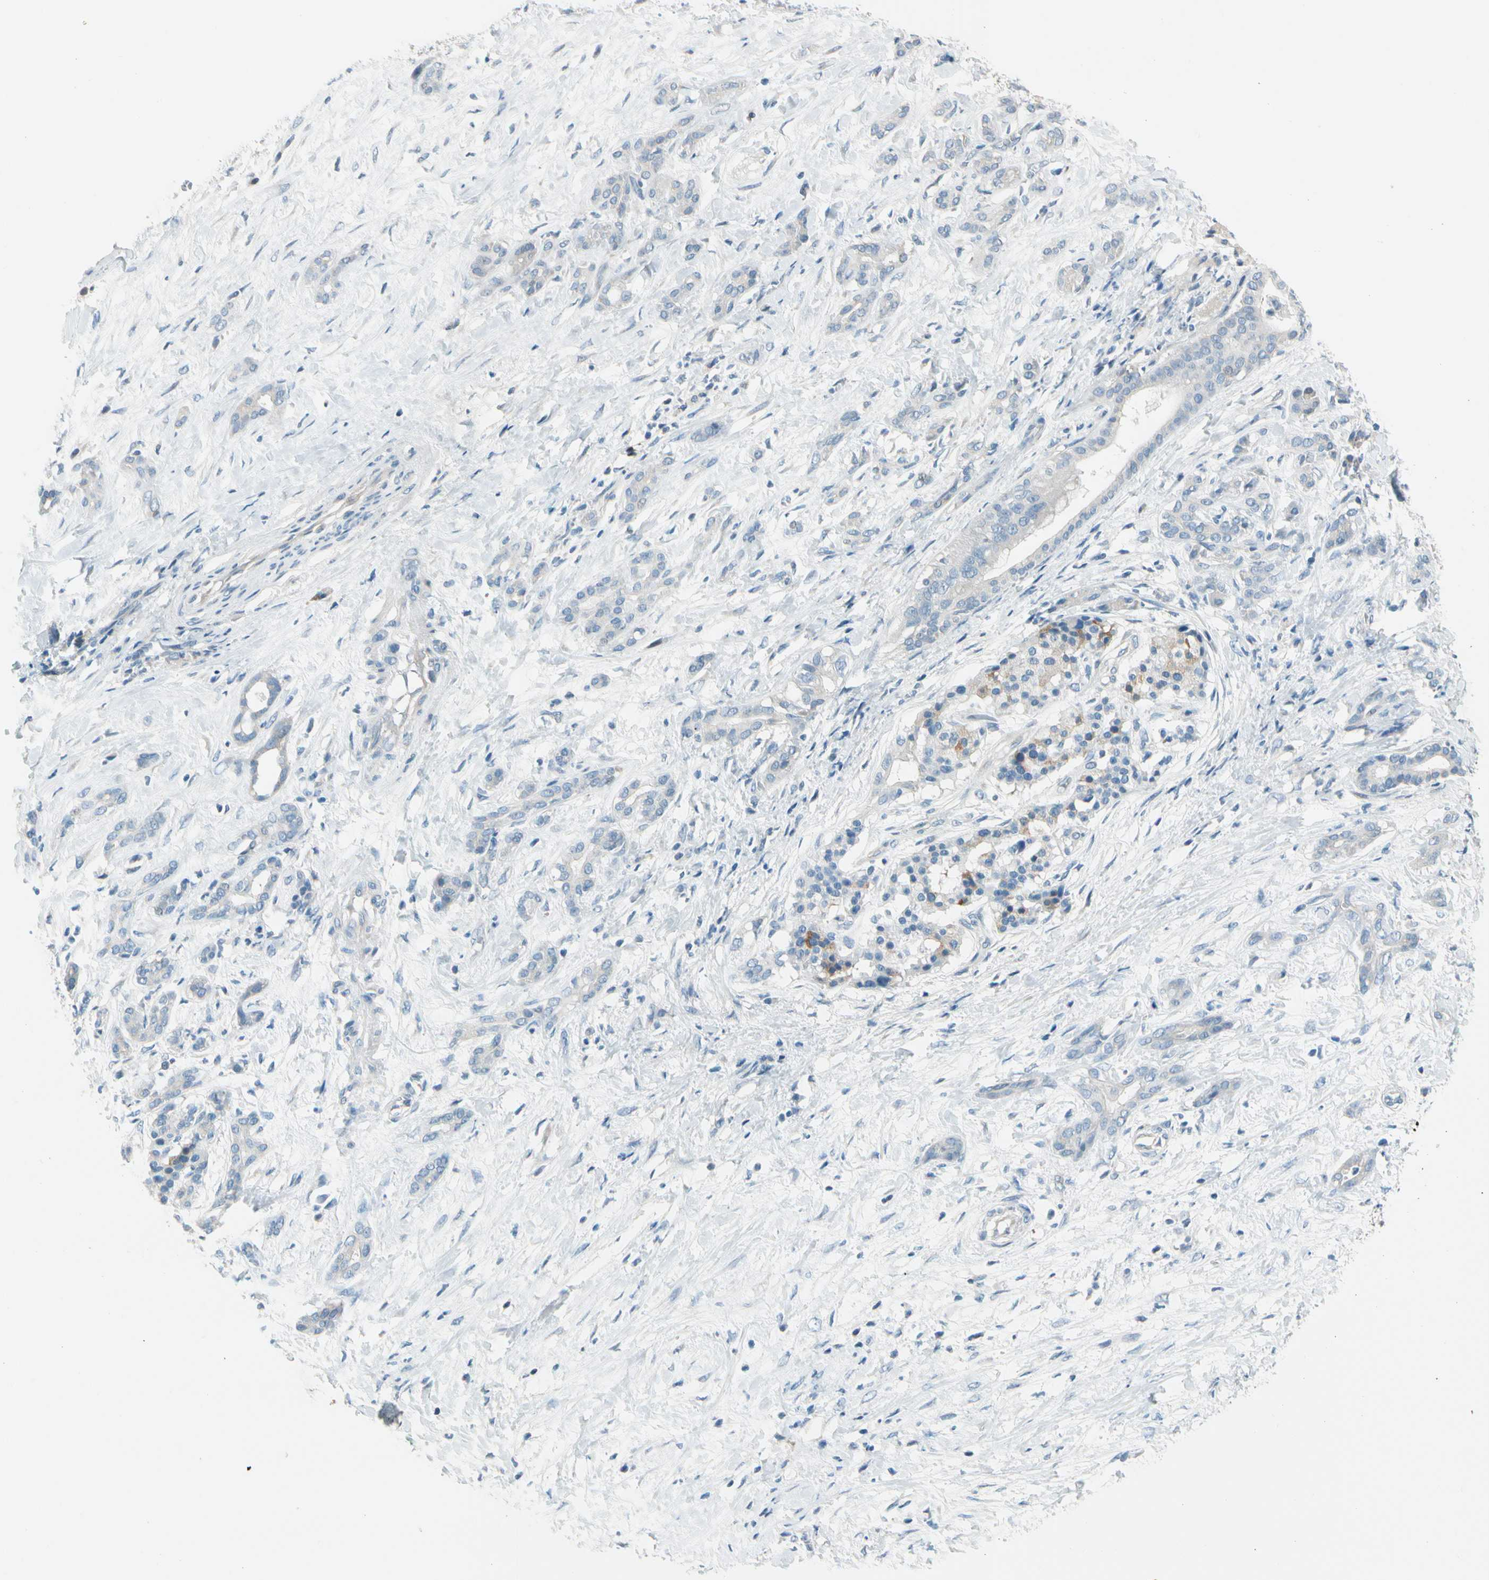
{"staining": {"intensity": "weak", "quantity": ">75%", "location": "cytoplasmic/membranous"}, "tissue": "pancreatic cancer", "cell_type": "Tumor cells", "image_type": "cancer", "snomed": [{"axis": "morphology", "description": "Adenocarcinoma, NOS"}, {"axis": "topography", "description": "Pancreas"}], "caption": "IHC image of pancreatic cancer (adenocarcinoma) stained for a protein (brown), which demonstrates low levels of weak cytoplasmic/membranous expression in approximately >75% of tumor cells.", "gene": "STK40", "patient": {"sex": "male", "age": 41}}